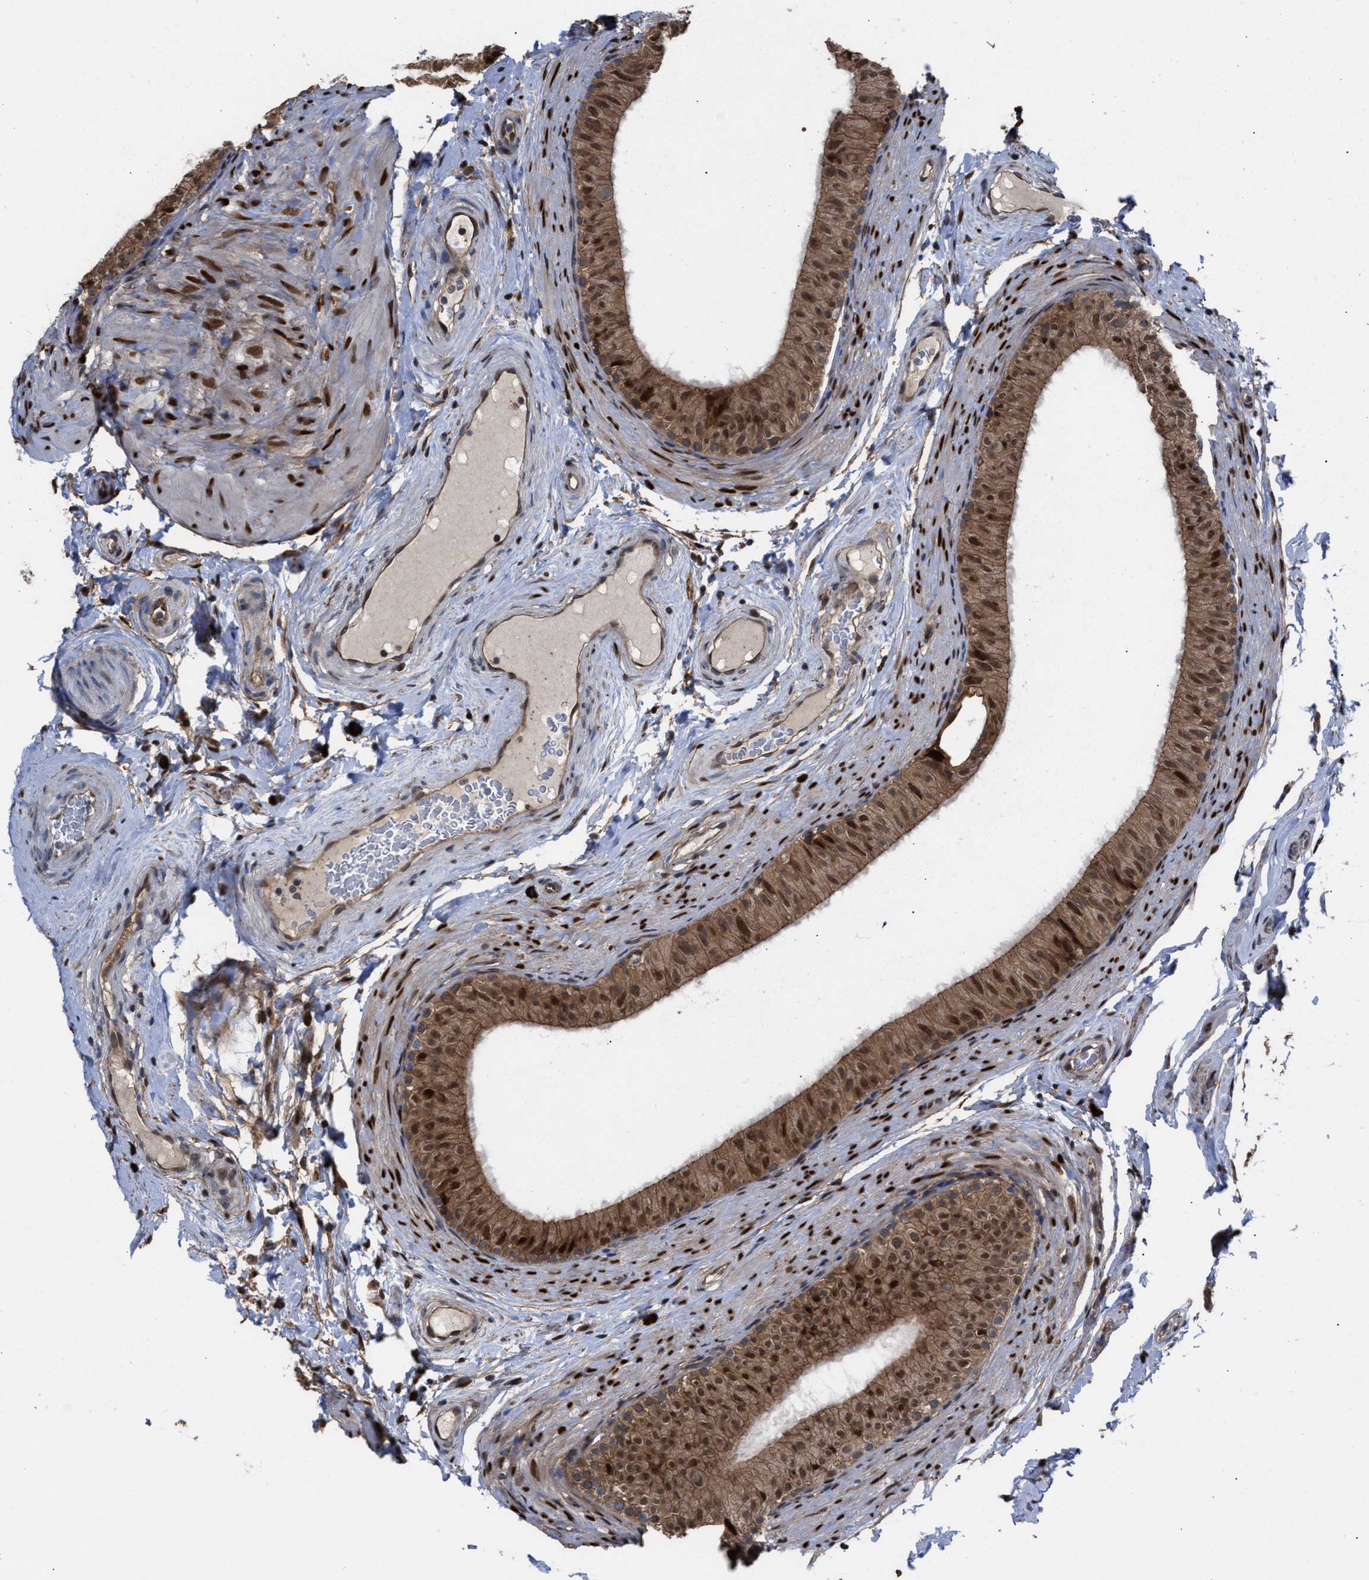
{"staining": {"intensity": "moderate", "quantity": ">75%", "location": "cytoplasmic/membranous,nuclear"}, "tissue": "epididymis", "cell_type": "Glandular cells", "image_type": "normal", "snomed": [{"axis": "morphology", "description": "Normal tissue, NOS"}, {"axis": "topography", "description": "Epididymis"}], "caption": "A medium amount of moderate cytoplasmic/membranous,nuclear expression is identified in about >75% of glandular cells in benign epididymis.", "gene": "TP53BP2", "patient": {"sex": "male", "age": 34}}